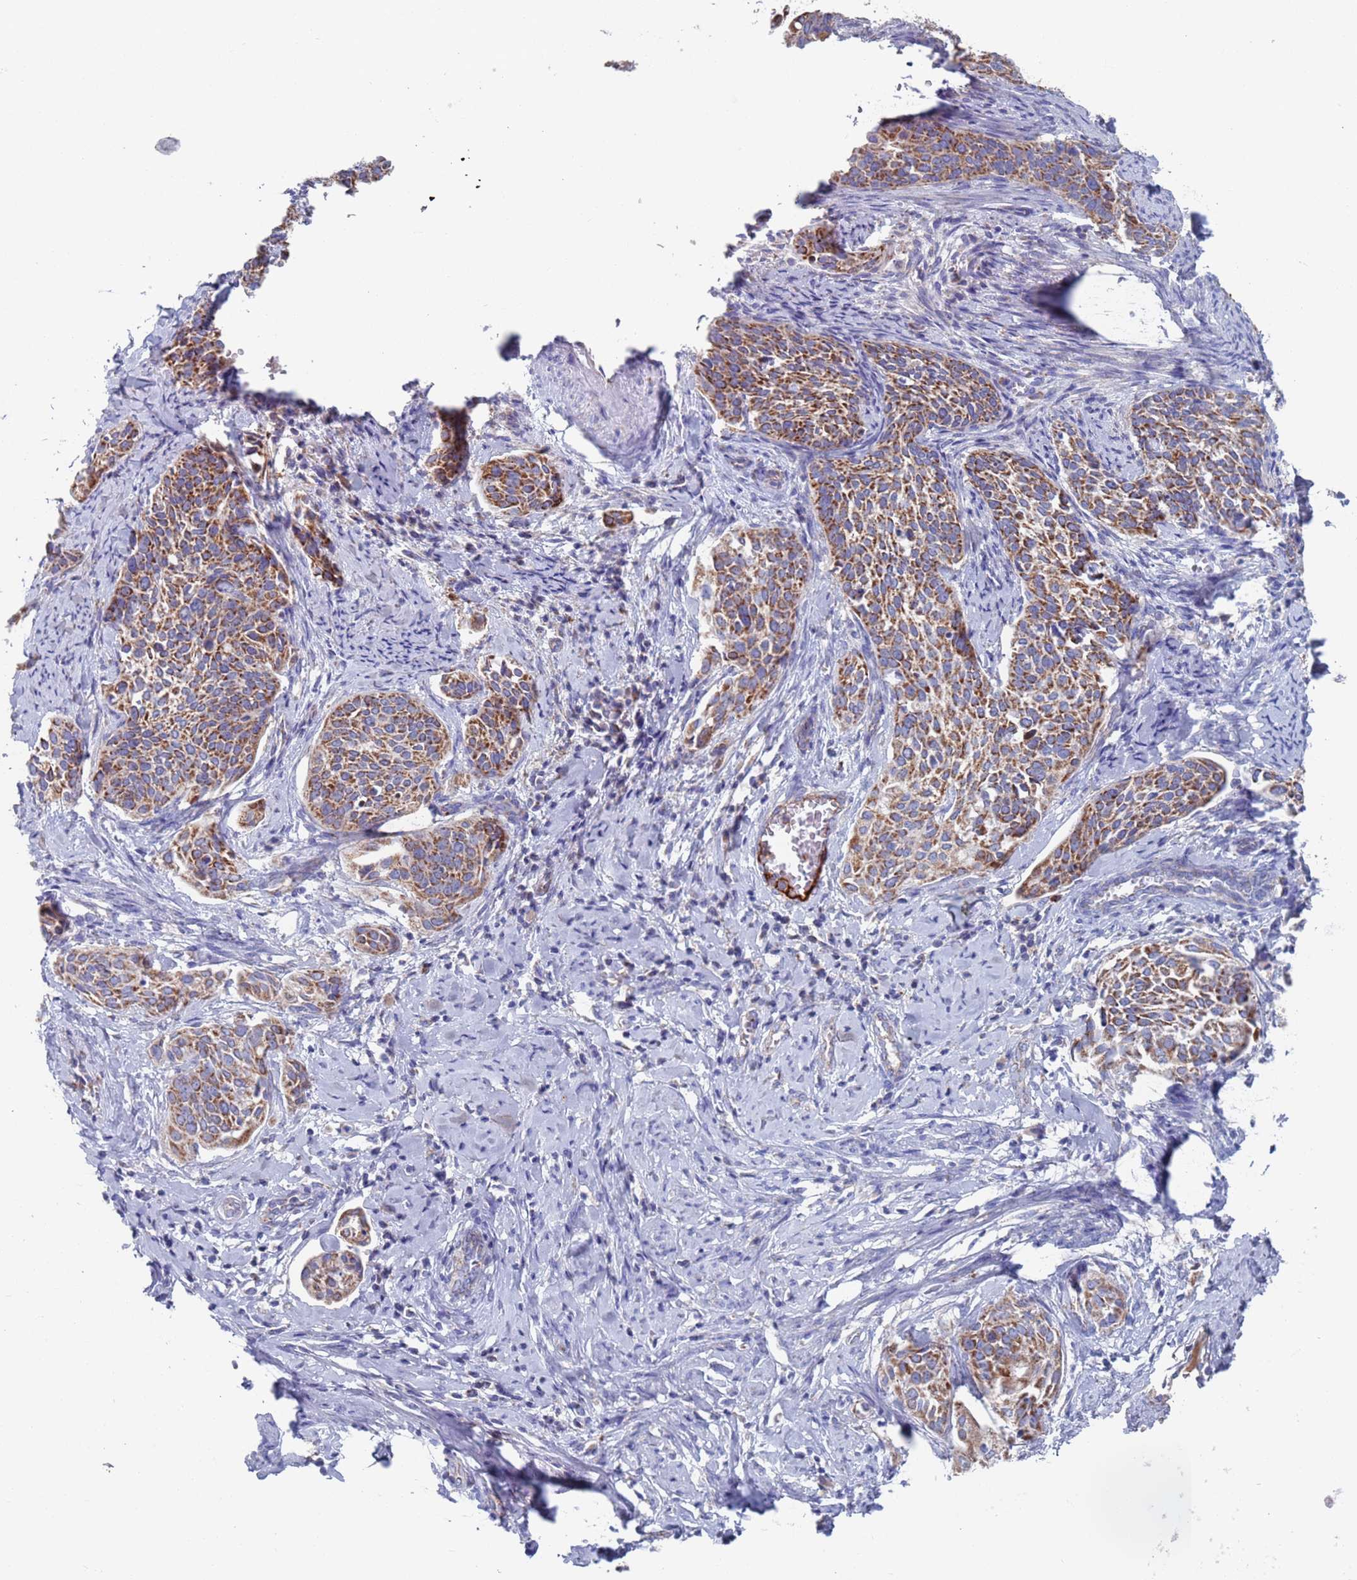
{"staining": {"intensity": "strong", "quantity": ">75%", "location": "cytoplasmic/membranous"}, "tissue": "cervical cancer", "cell_type": "Tumor cells", "image_type": "cancer", "snomed": [{"axis": "morphology", "description": "Squamous cell carcinoma, NOS"}, {"axis": "topography", "description": "Cervix"}], "caption": "Cervical cancer (squamous cell carcinoma) stained with DAB (3,3'-diaminobenzidine) immunohistochemistry demonstrates high levels of strong cytoplasmic/membranous expression in about >75% of tumor cells.", "gene": "MRPL22", "patient": {"sex": "female", "age": 44}}